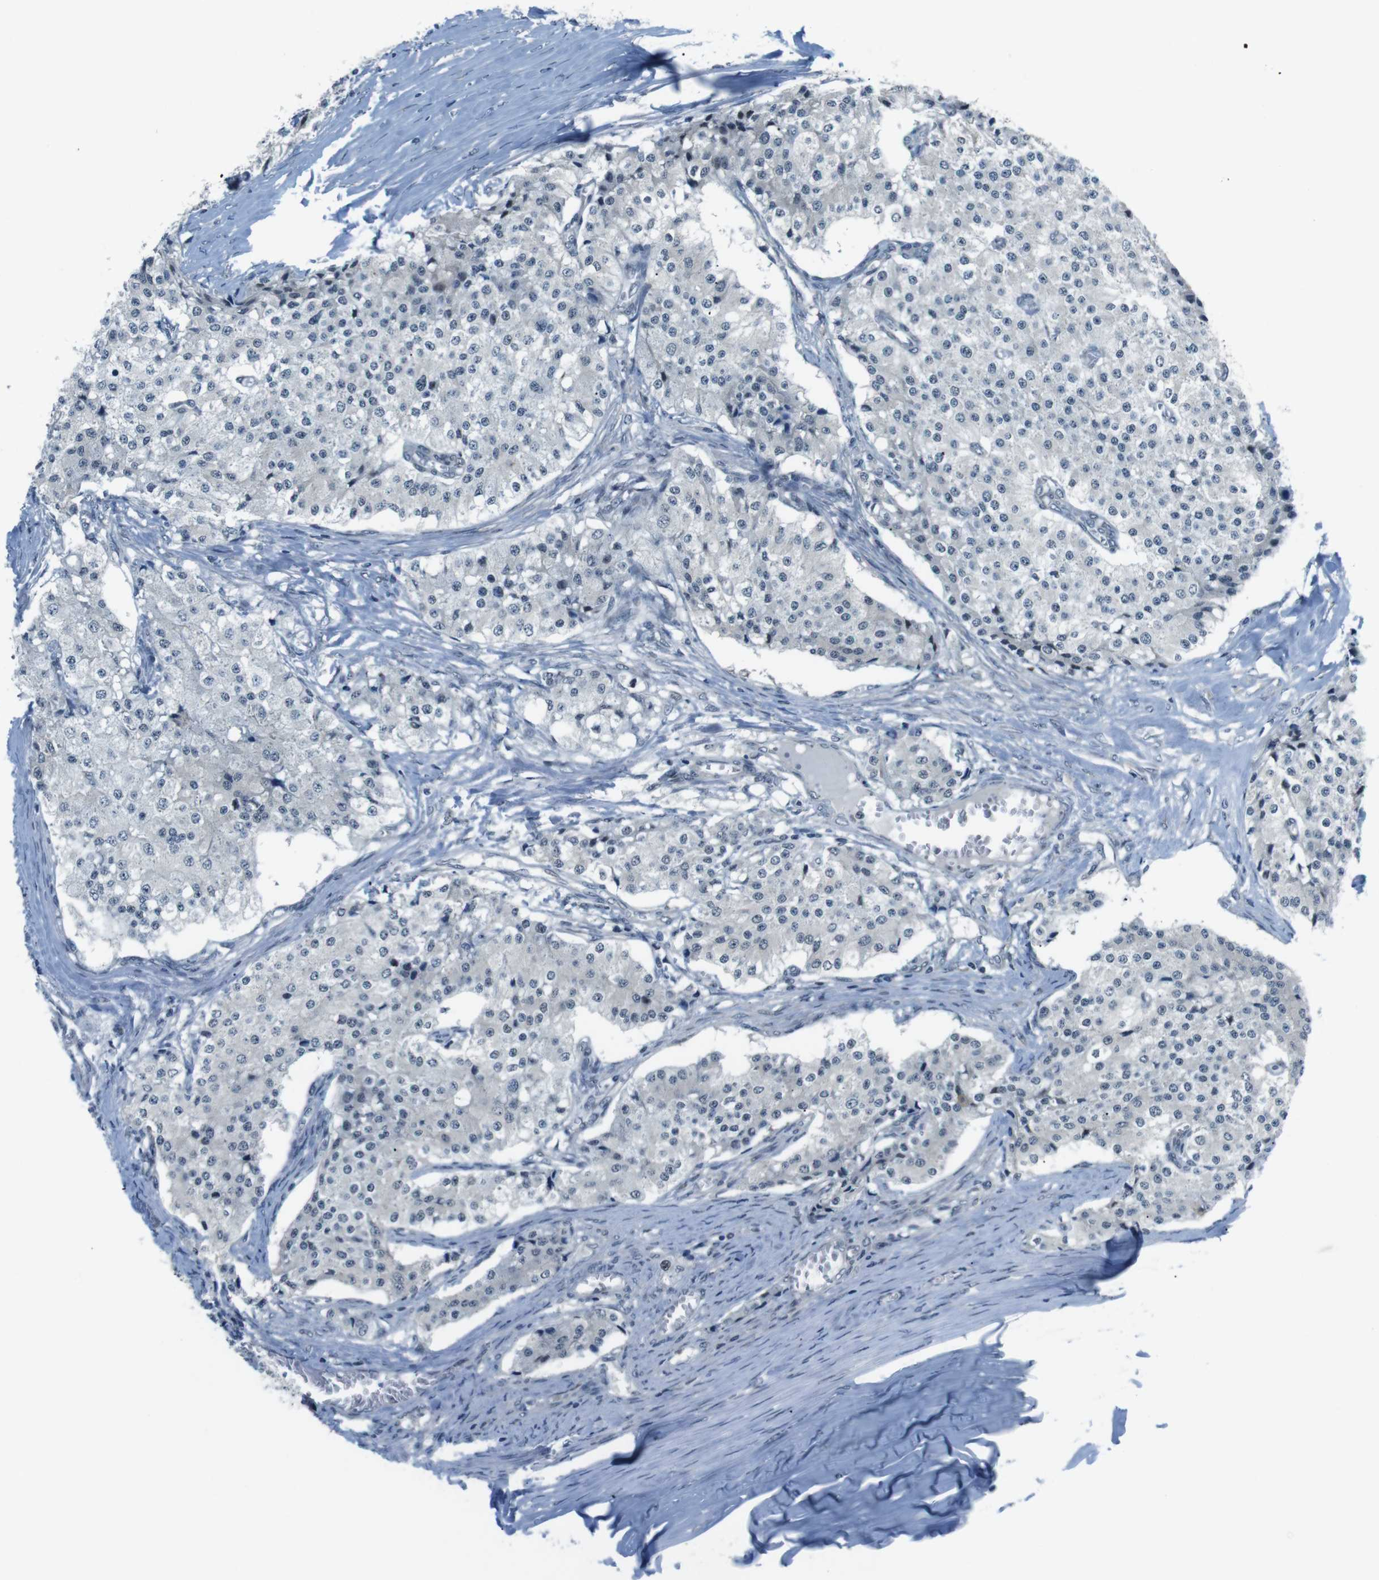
{"staining": {"intensity": "negative", "quantity": "none", "location": "none"}, "tissue": "carcinoid", "cell_type": "Tumor cells", "image_type": "cancer", "snomed": [{"axis": "morphology", "description": "Carcinoid, malignant, NOS"}, {"axis": "topography", "description": "Colon"}], "caption": "High magnification brightfield microscopy of carcinoid (malignant) stained with DAB (3,3'-diaminobenzidine) (brown) and counterstained with hematoxylin (blue): tumor cells show no significant positivity.", "gene": "SMCO2", "patient": {"sex": "female", "age": 52}}